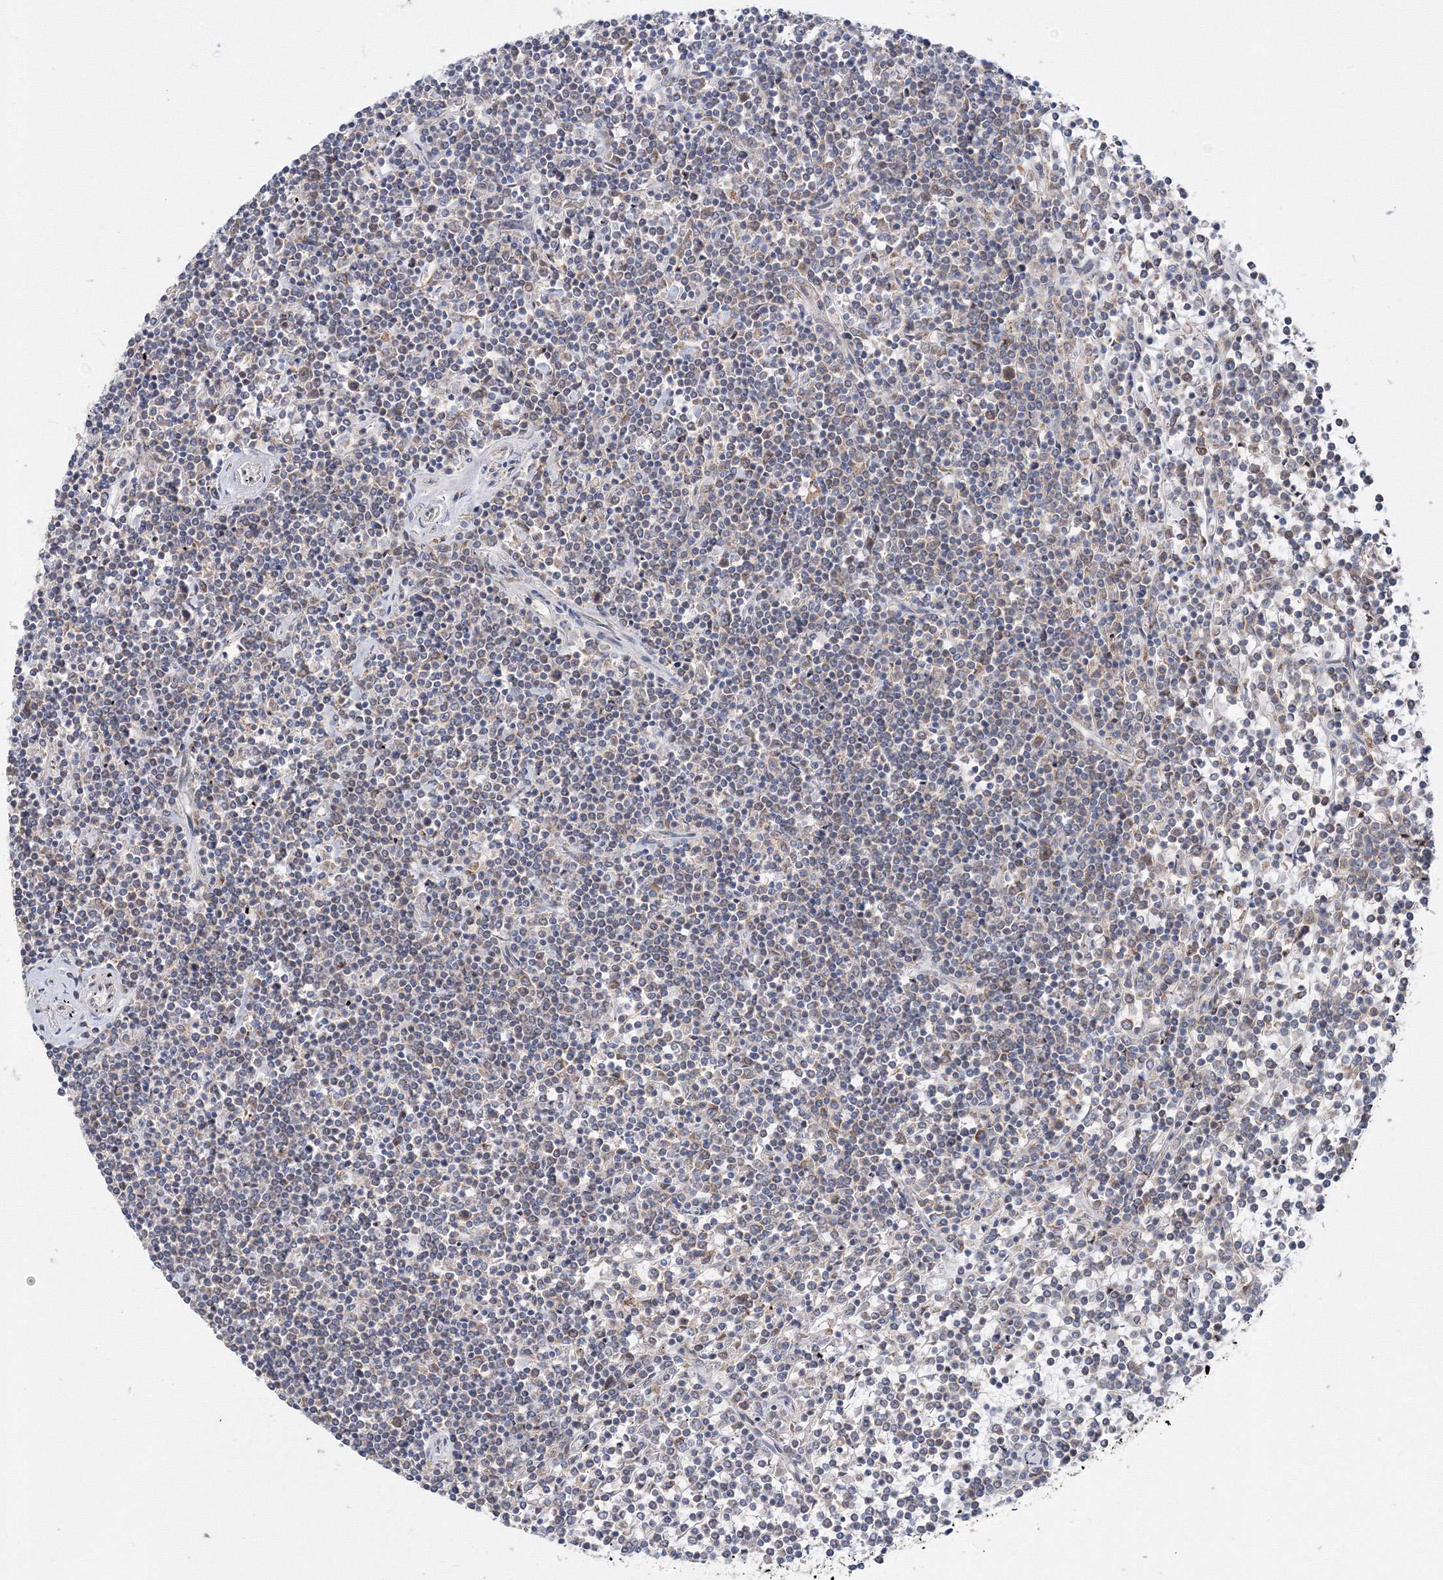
{"staining": {"intensity": "negative", "quantity": "none", "location": "none"}, "tissue": "lymphoma", "cell_type": "Tumor cells", "image_type": "cancer", "snomed": [{"axis": "morphology", "description": "Malignant lymphoma, non-Hodgkin's type, Low grade"}, {"axis": "topography", "description": "Spleen"}], "caption": "Tumor cells are negative for brown protein staining in malignant lymphoma, non-Hodgkin's type (low-grade). (DAB immunohistochemistry (IHC) visualized using brightfield microscopy, high magnification).", "gene": "PEX13", "patient": {"sex": "female", "age": 19}}